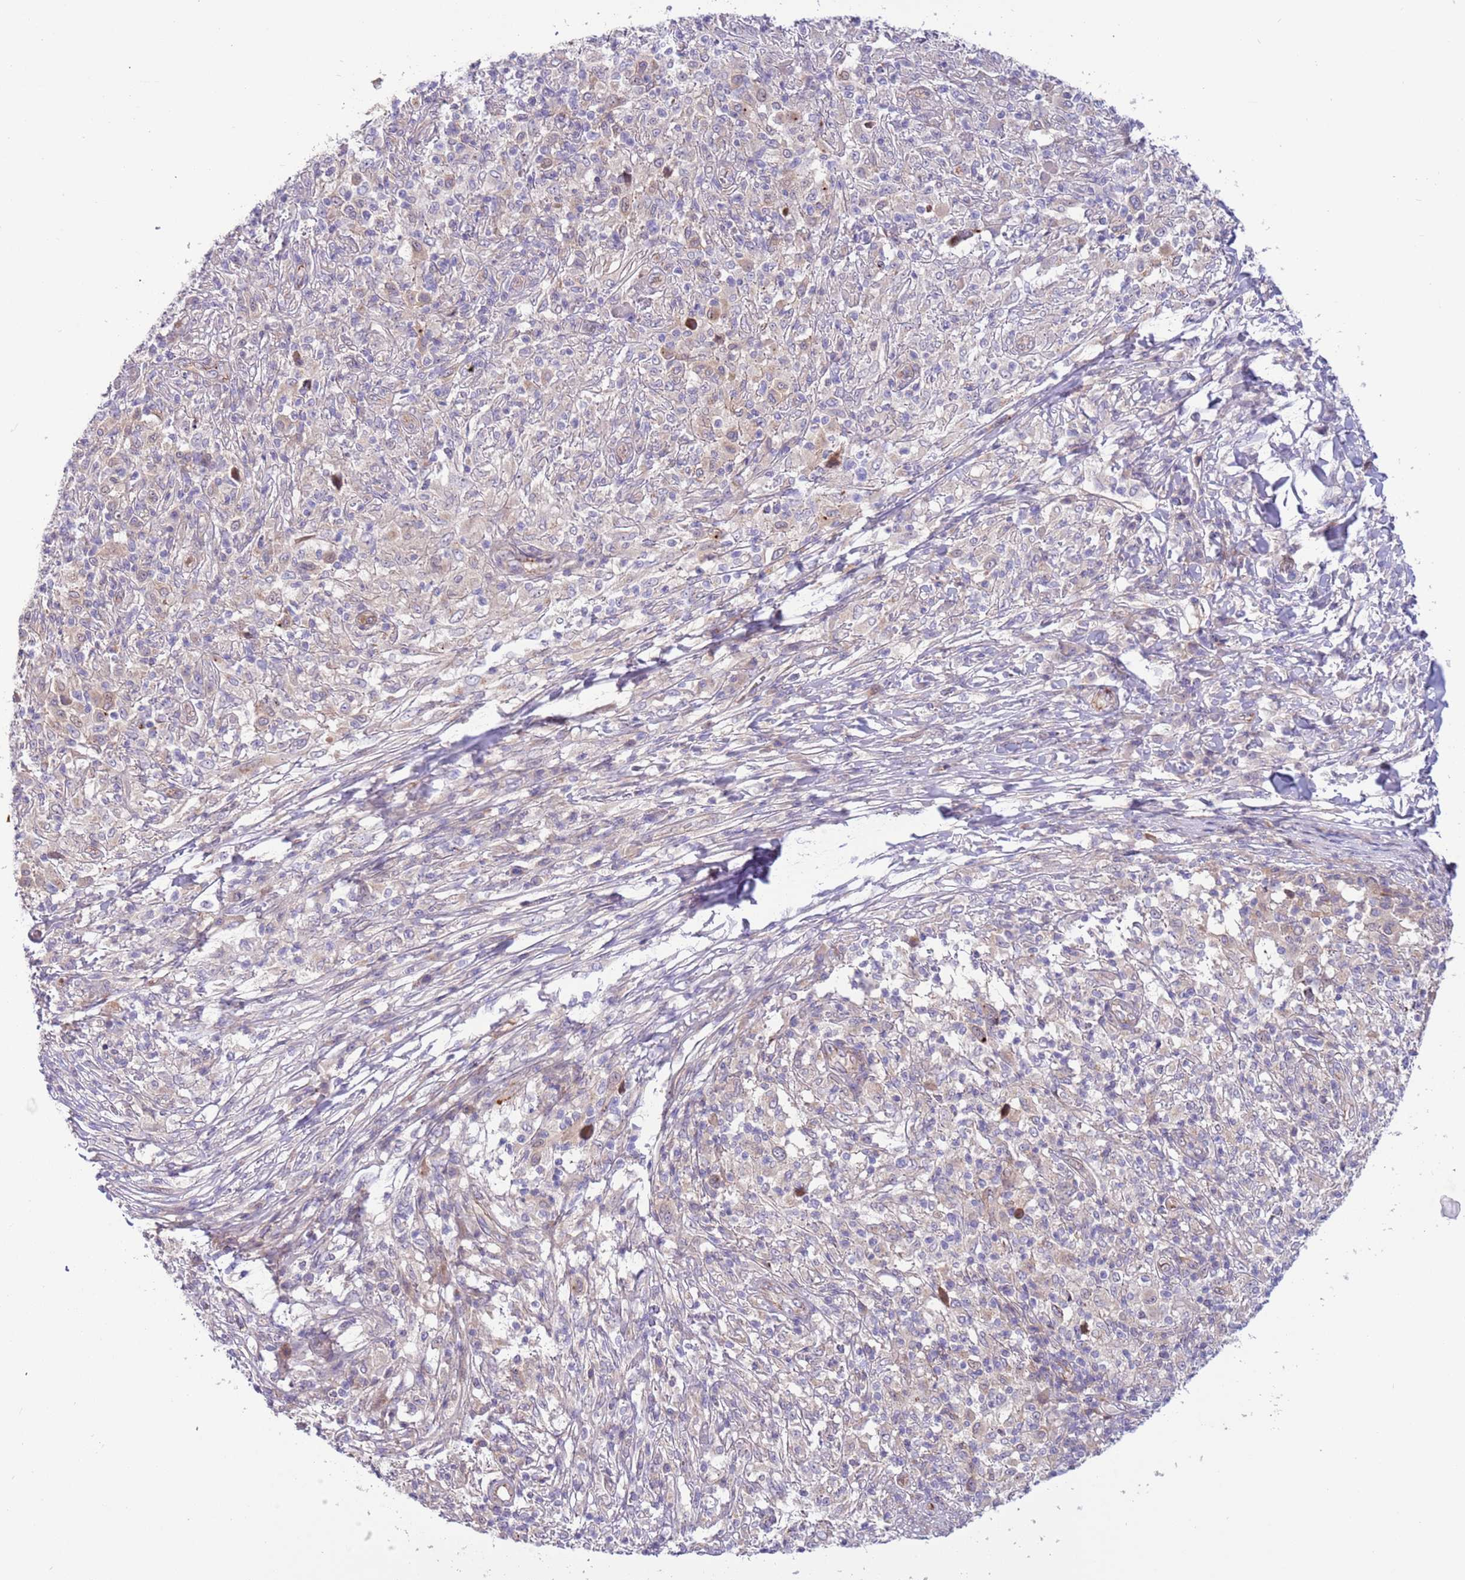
{"staining": {"intensity": "negative", "quantity": "none", "location": "none"}, "tissue": "melanoma", "cell_type": "Tumor cells", "image_type": "cancer", "snomed": [{"axis": "morphology", "description": "Malignant melanoma, NOS"}, {"axis": "topography", "description": "Skin"}], "caption": "Tumor cells are negative for brown protein staining in melanoma. The staining was performed using DAB (3,3'-diaminobenzidine) to visualize the protein expression in brown, while the nuclei were stained in blue with hematoxylin (Magnification: 20x).", "gene": "ITGB6", "patient": {"sex": "male", "age": 66}}